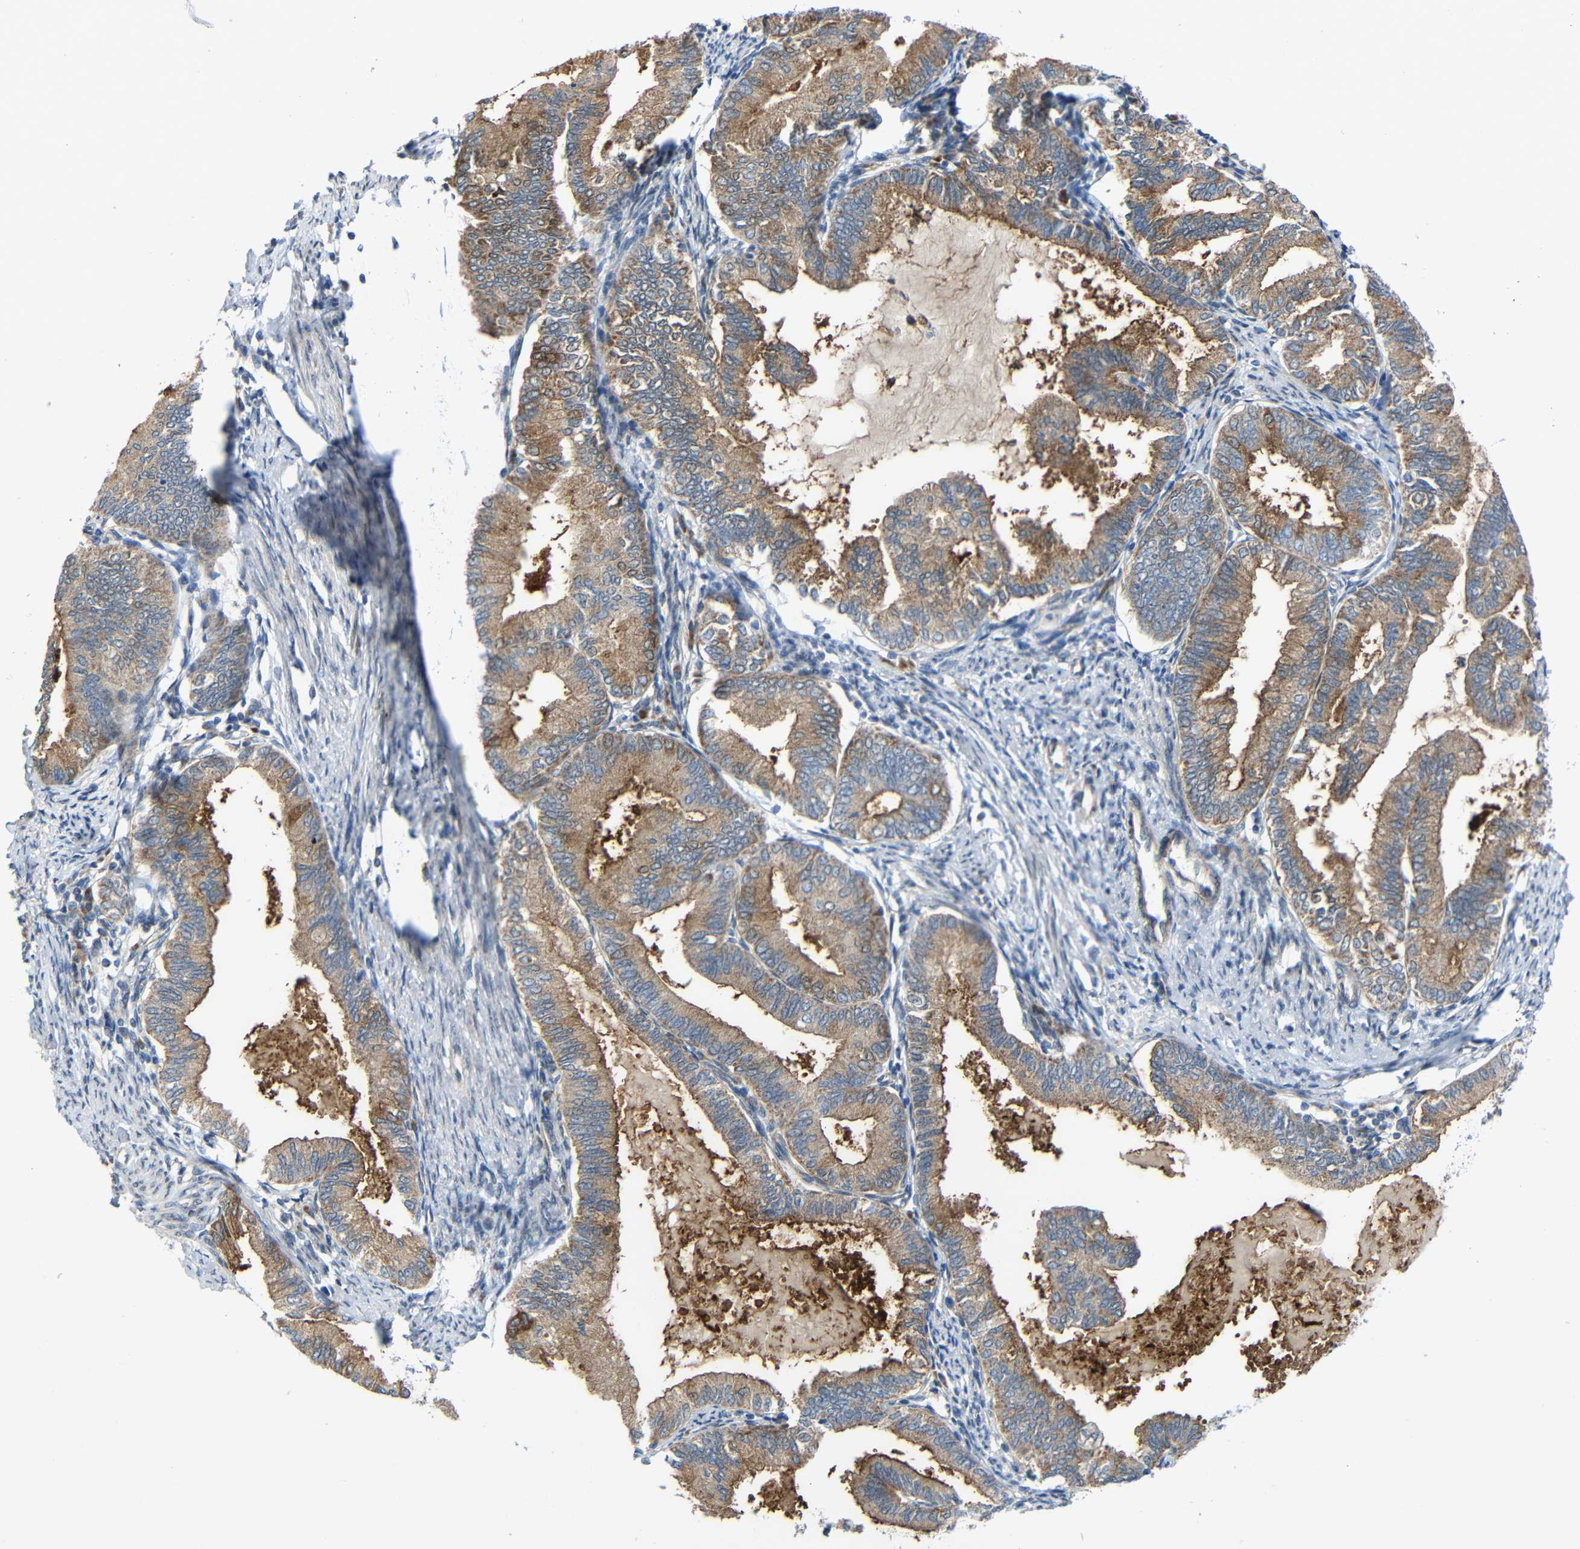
{"staining": {"intensity": "moderate", "quantity": ">75%", "location": "cytoplasmic/membranous"}, "tissue": "endometrial cancer", "cell_type": "Tumor cells", "image_type": "cancer", "snomed": [{"axis": "morphology", "description": "Adenocarcinoma, NOS"}, {"axis": "topography", "description": "Endometrium"}], "caption": "A photomicrograph showing moderate cytoplasmic/membranous staining in approximately >75% of tumor cells in endometrial adenocarcinoma, as visualized by brown immunohistochemical staining.", "gene": "TMEM25", "patient": {"sex": "female", "age": 86}}